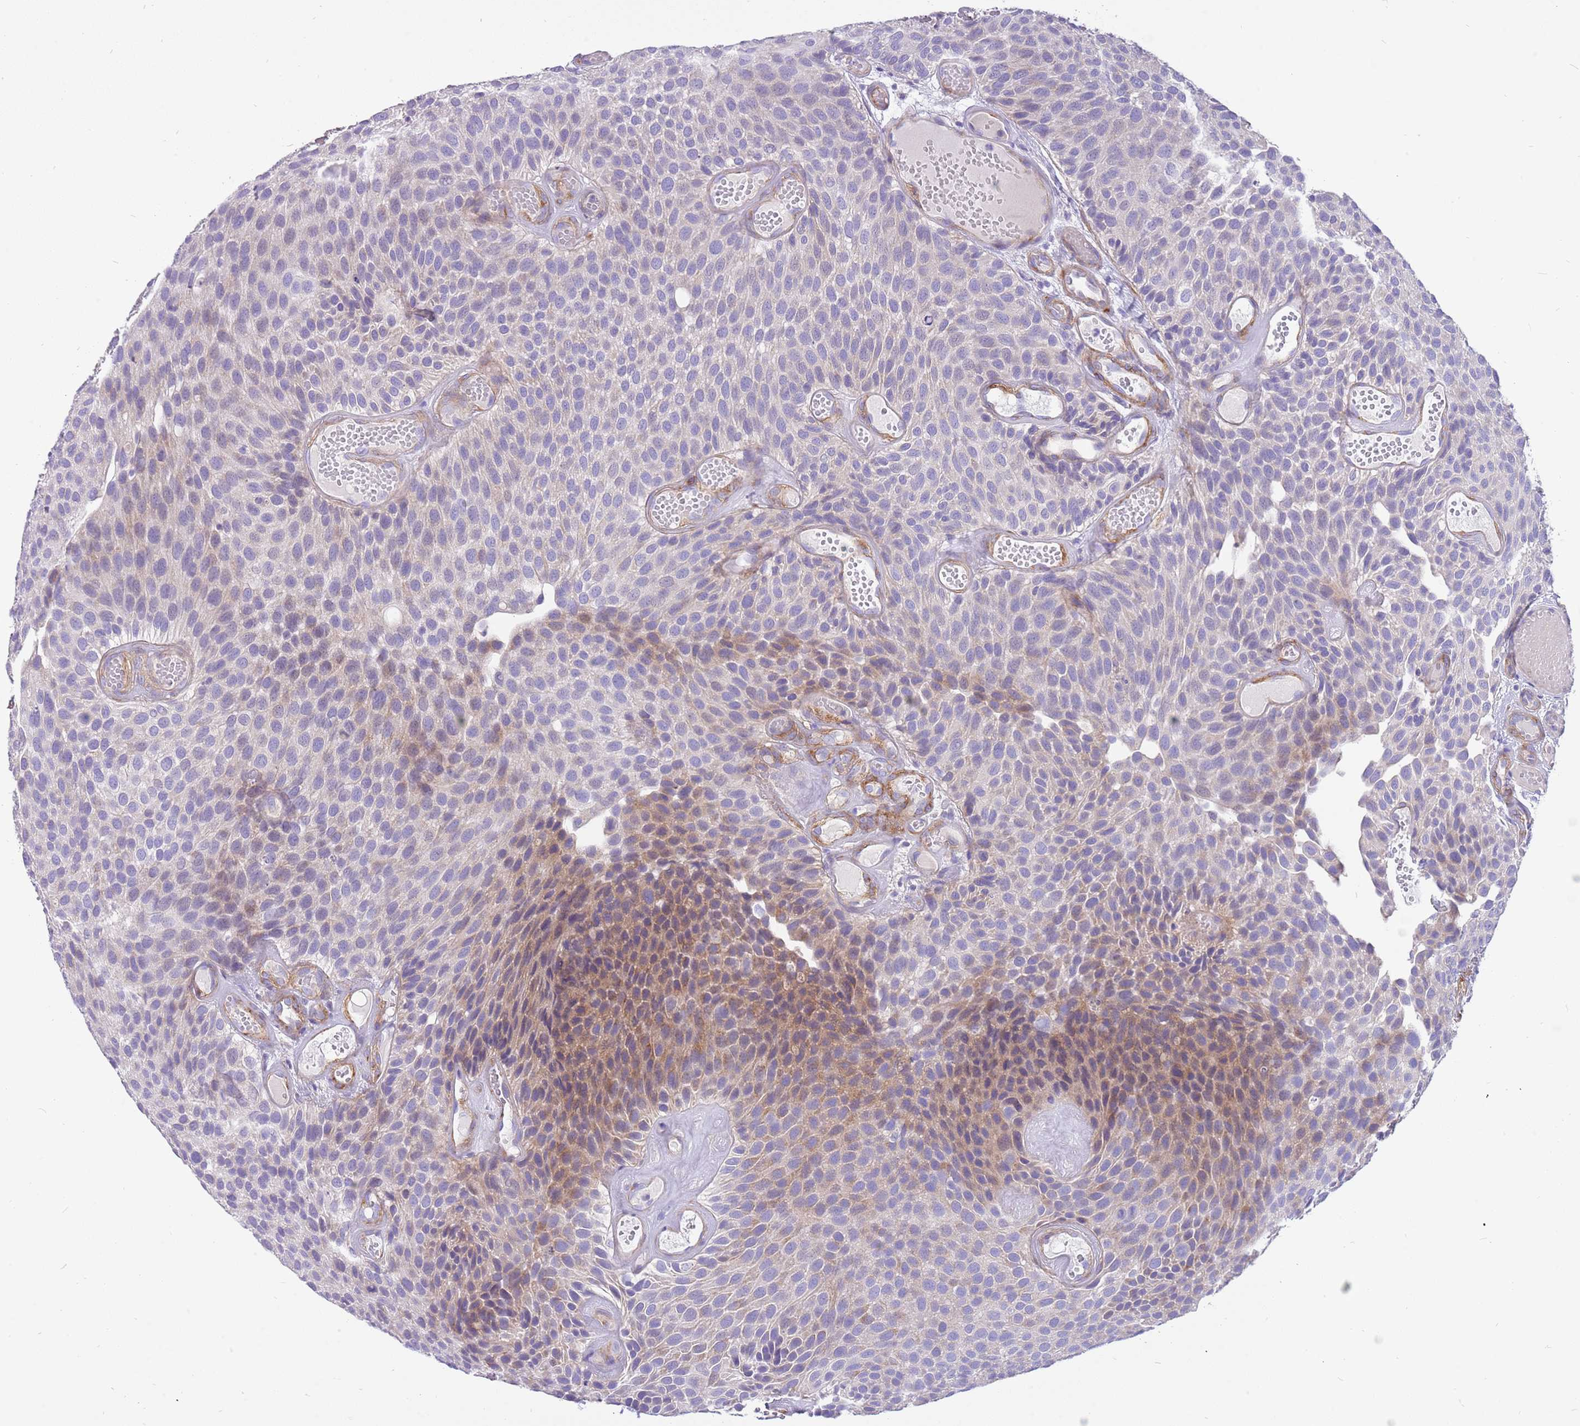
{"staining": {"intensity": "moderate", "quantity": "<25%", "location": "cytoplasmic/membranous"}, "tissue": "urothelial cancer", "cell_type": "Tumor cells", "image_type": "cancer", "snomed": [{"axis": "morphology", "description": "Urothelial carcinoma, Low grade"}, {"axis": "topography", "description": "Urinary bladder"}], "caption": "Urothelial carcinoma (low-grade) stained for a protein (brown) displays moderate cytoplasmic/membranous positive staining in about <25% of tumor cells.", "gene": "SERINC3", "patient": {"sex": "male", "age": 89}}